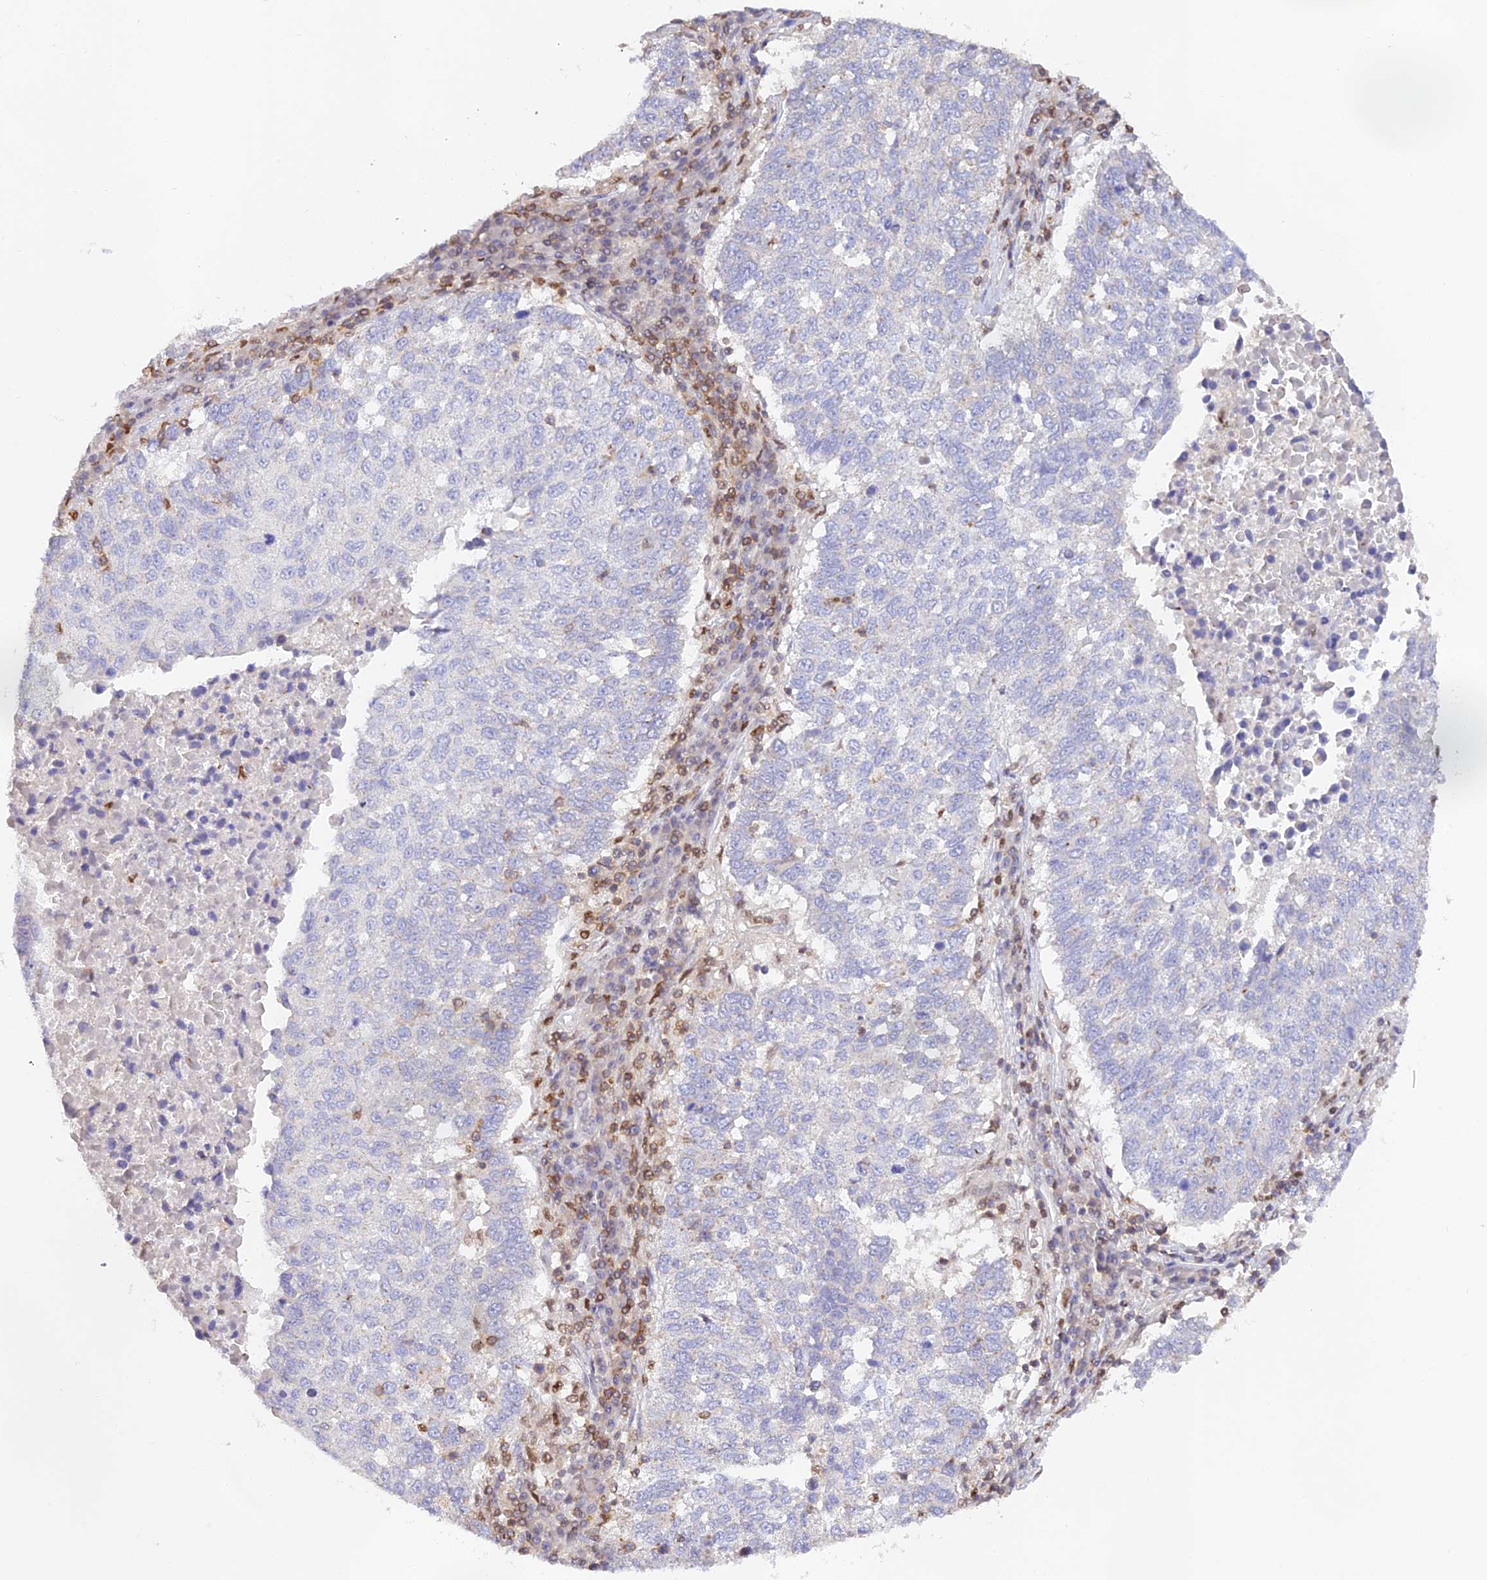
{"staining": {"intensity": "negative", "quantity": "none", "location": "none"}, "tissue": "lung cancer", "cell_type": "Tumor cells", "image_type": "cancer", "snomed": [{"axis": "morphology", "description": "Squamous cell carcinoma, NOS"}, {"axis": "topography", "description": "Lung"}], "caption": "Tumor cells show no significant protein expression in lung cancer.", "gene": "DENND1C", "patient": {"sex": "male", "age": 73}}